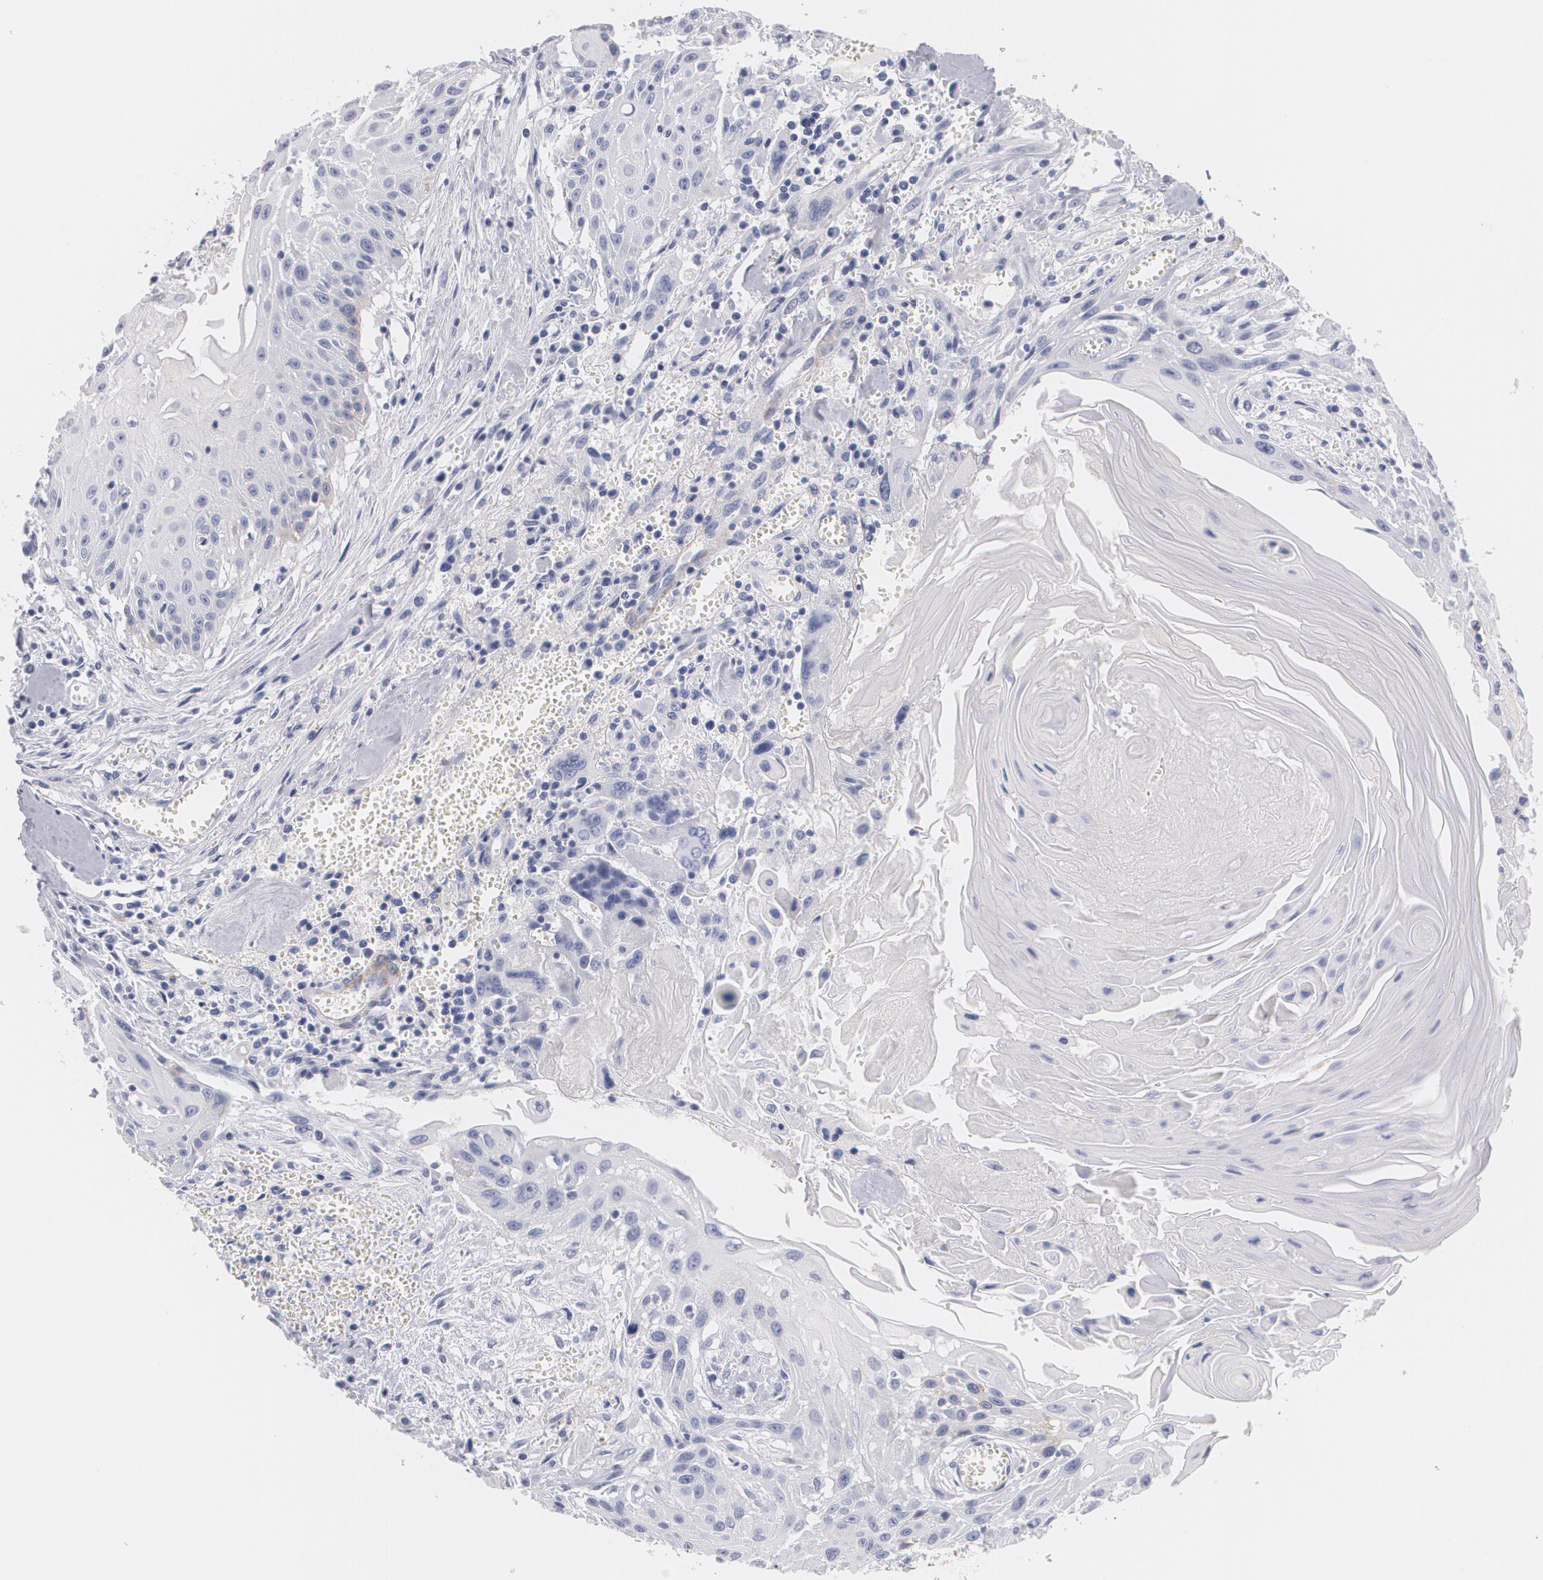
{"staining": {"intensity": "negative", "quantity": "none", "location": "none"}, "tissue": "head and neck cancer", "cell_type": "Tumor cells", "image_type": "cancer", "snomed": [{"axis": "morphology", "description": "Squamous cell carcinoma, NOS"}, {"axis": "morphology", "description": "Squamous cell carcinoma, metastatic, NOS"}, {"axis": "topography", "description": "Lymph node"}, {"axis": "topography", "description": "Salivary gland"}, {"axis": "topography", "description": "Head-Neck"}], "caption": "Head and neck cancer was stained to show a protein in brown. There is no significant staining in tumor cells.", "gene": "NGFR", "patient": {"sex": "female", "age": 74}}